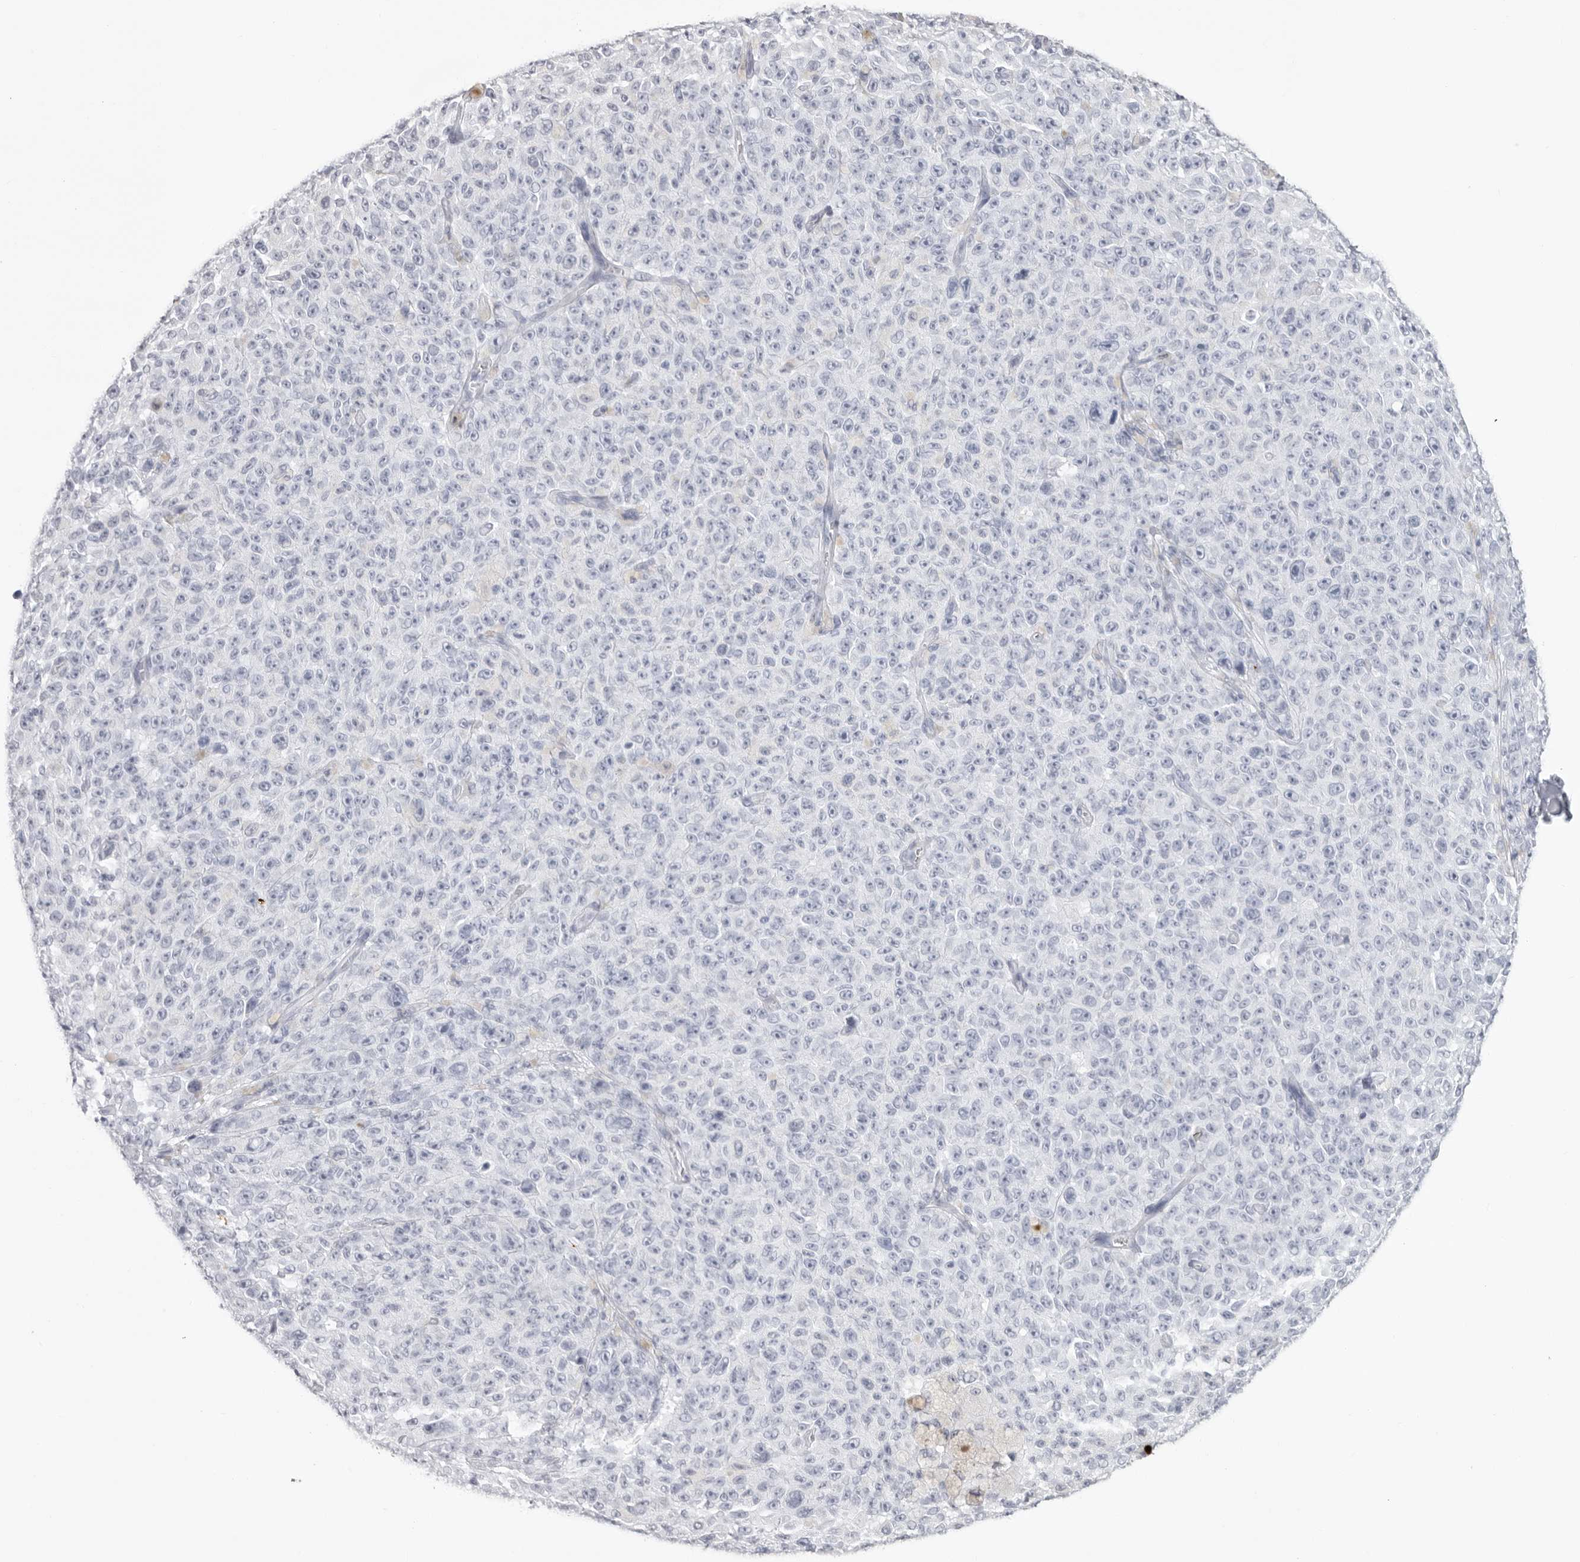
{"staining": {"intensity": "negative", "quantity": "none", "location": "none"}, "tissue": "melanoma", "cell_type": "Tumor cells", "image_type": "cancer", "snomed": [{"axis": "morphology", "description": "Malignant melanoma, NOS"}, {"axis": "topography", "description": "Skin"}], "caption": "This image is of melanoma stained with immunohistochemistry to label a protein in brown with the nuclei are counter-stained blue. There is no expression in tumor cells.", "gene": "KLK9", "patient": {"sex": "female", "age": 82}}